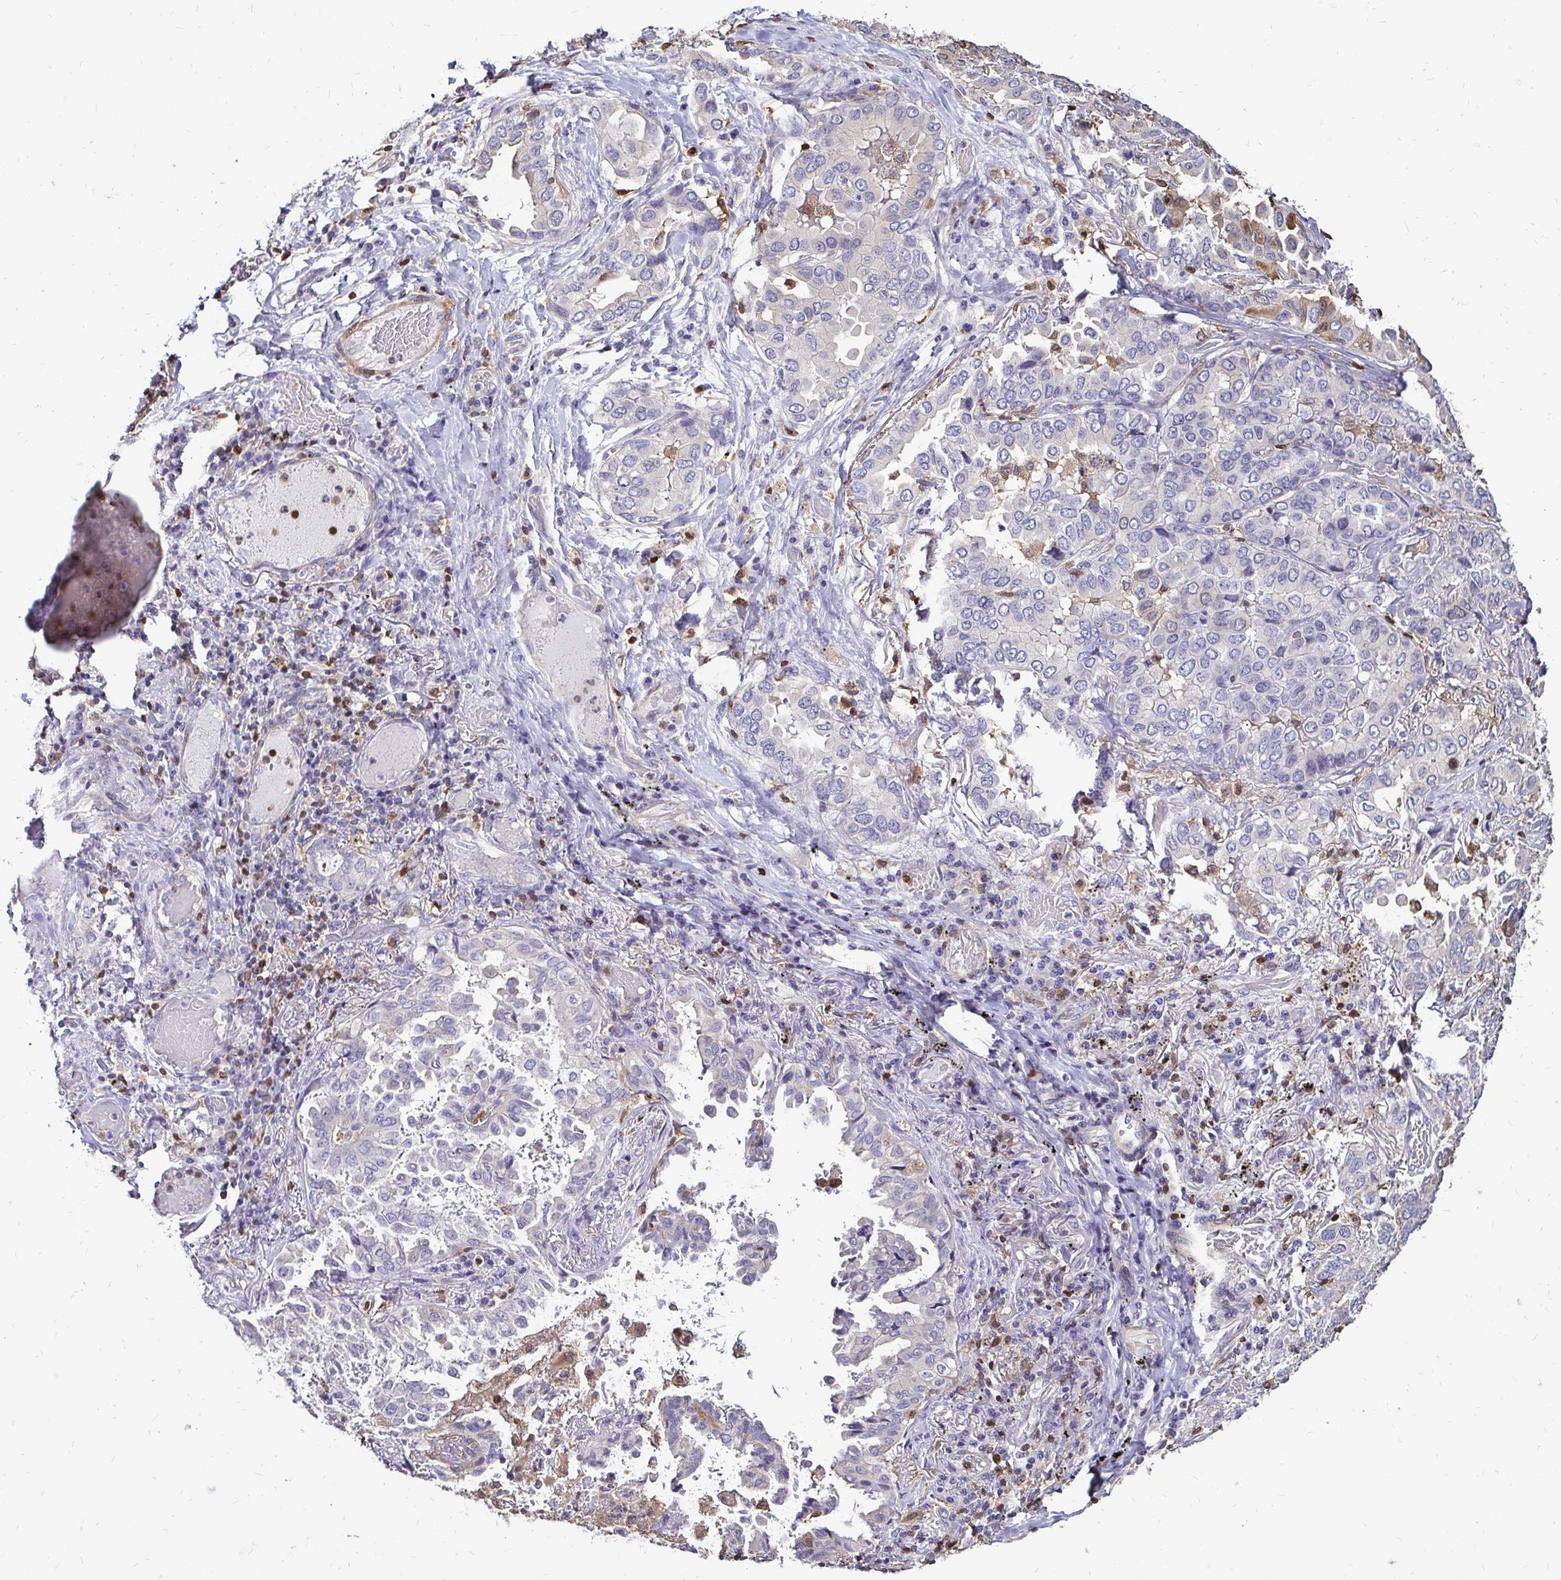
{"staining": {"intensity": "negative", "quantity": "none", "location": "none"}, "tissue": "lung cancer", "cell_type": "Tumor cells", "image_type": "cancer", "snomed": [{"axis": "morphology", "description": "Aneuploidy"}, {"axis": "morphology", "description": "Adenocarcinoma, NOS"}, {"axis": "morphology", "description": "Adenocarcinoma, metastatic, NOS"}, {"axis": "topography", "description": "Lymph node"}, {"axis": "topography", "description": "Lung"}], "caption": "Human lung adenocarcinoma stained for a protein using immunohistochemistry shows no expression in tumor cells.", "gene": "ZFP1", "patient": {"sex": "female", "age": 48}}